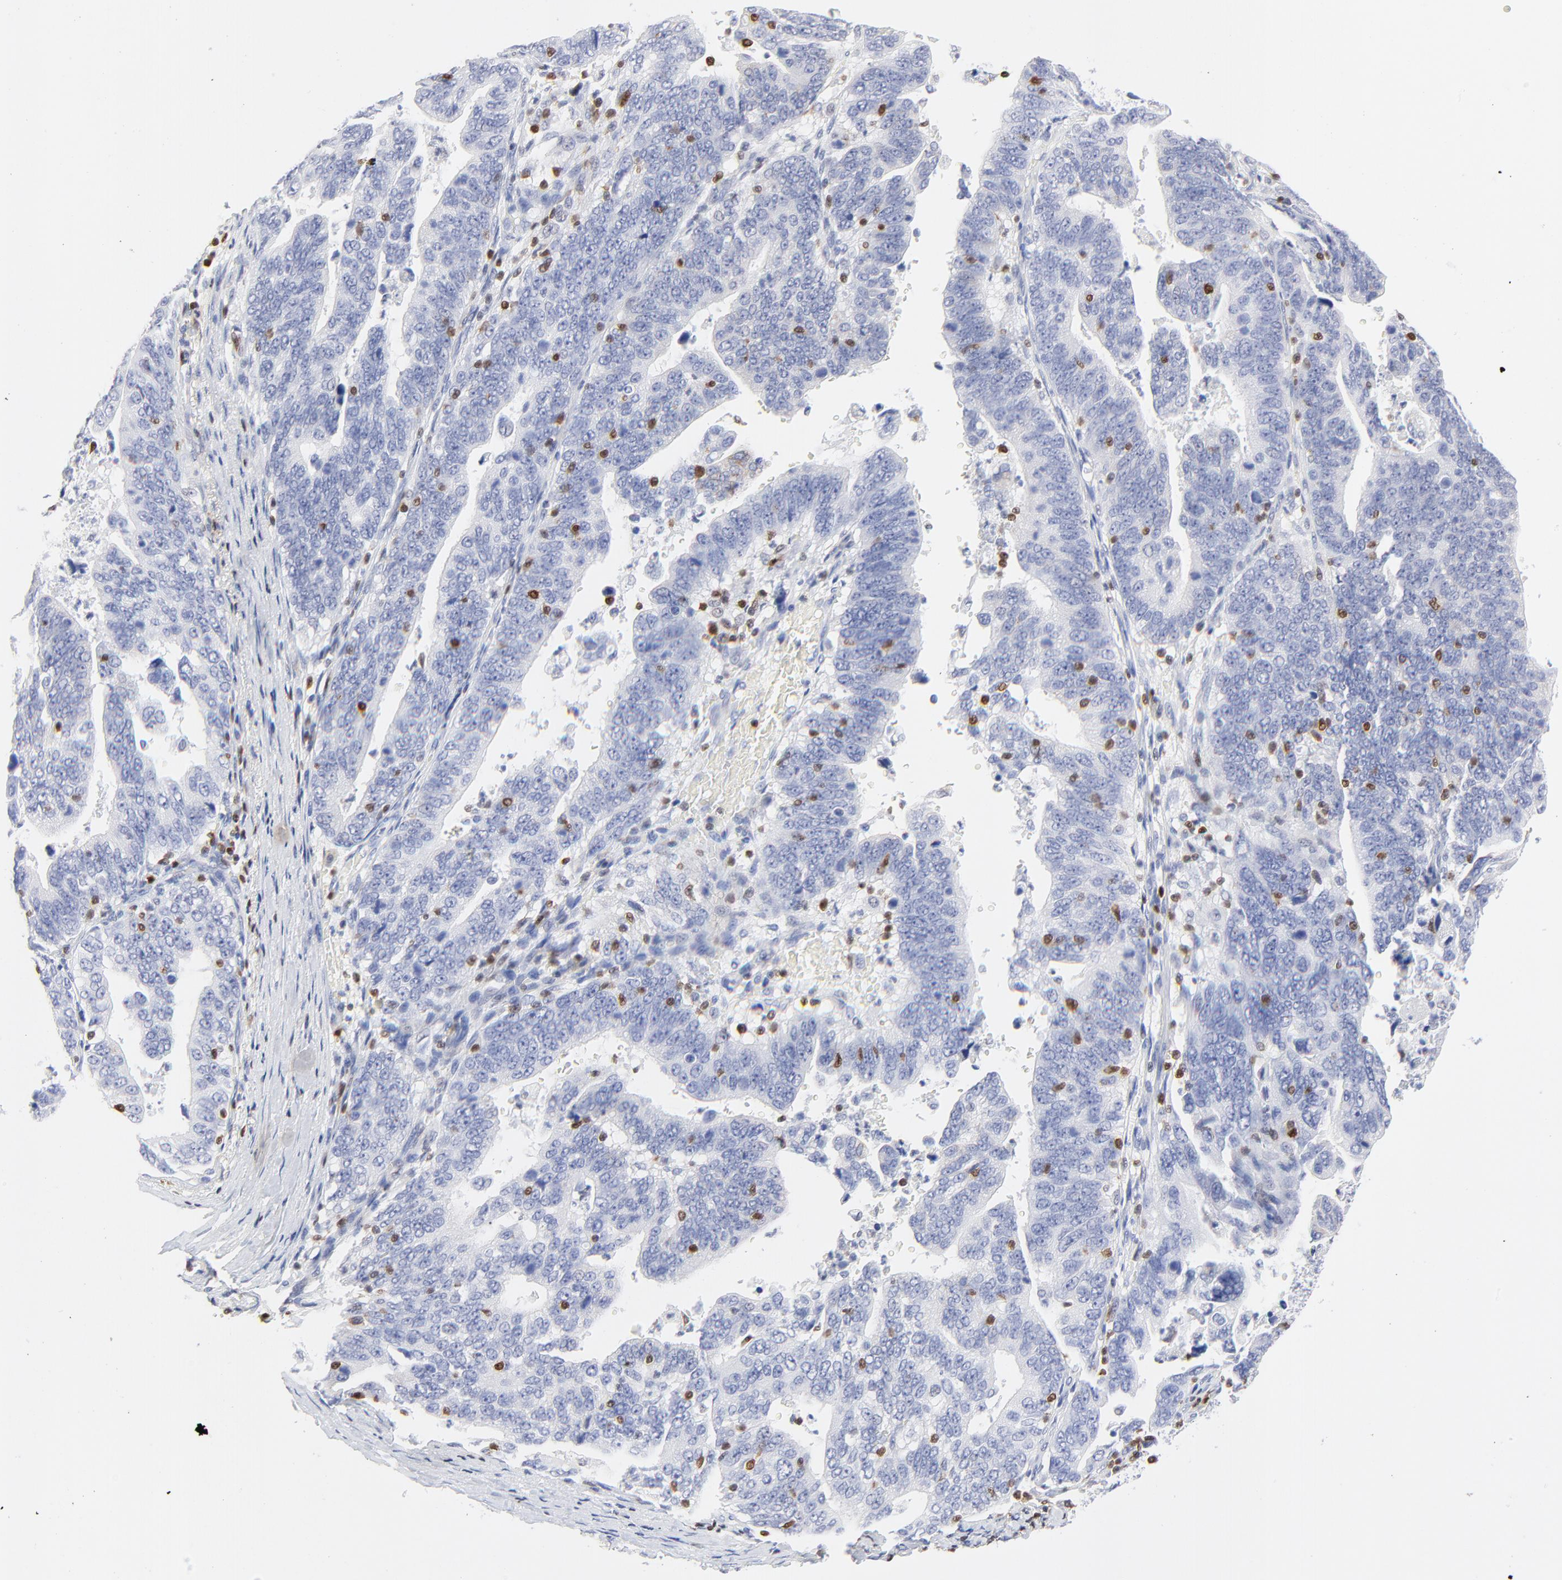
{"staining": {"intensity": "negative", "quantity": "none", "location": "none"}, "tissue": "stomach cancer", "cell_type": "Tumor cells", "image_type": "cancer", "snomed": [{"axis": "morphology", "description": "Adenocarcinoma, NOS"}, {"axis": "topography", "description": "Stomach, upper"}], "caption": "An immunohistochemistry photomicrograph of stomach cancer (adenocarcinoma) is shown. There is no staining in tumor cells of stomach cancer (adenocarcinoma).", "gene": "ZAP70", "patient": {"sex": "female", "age": 50}}